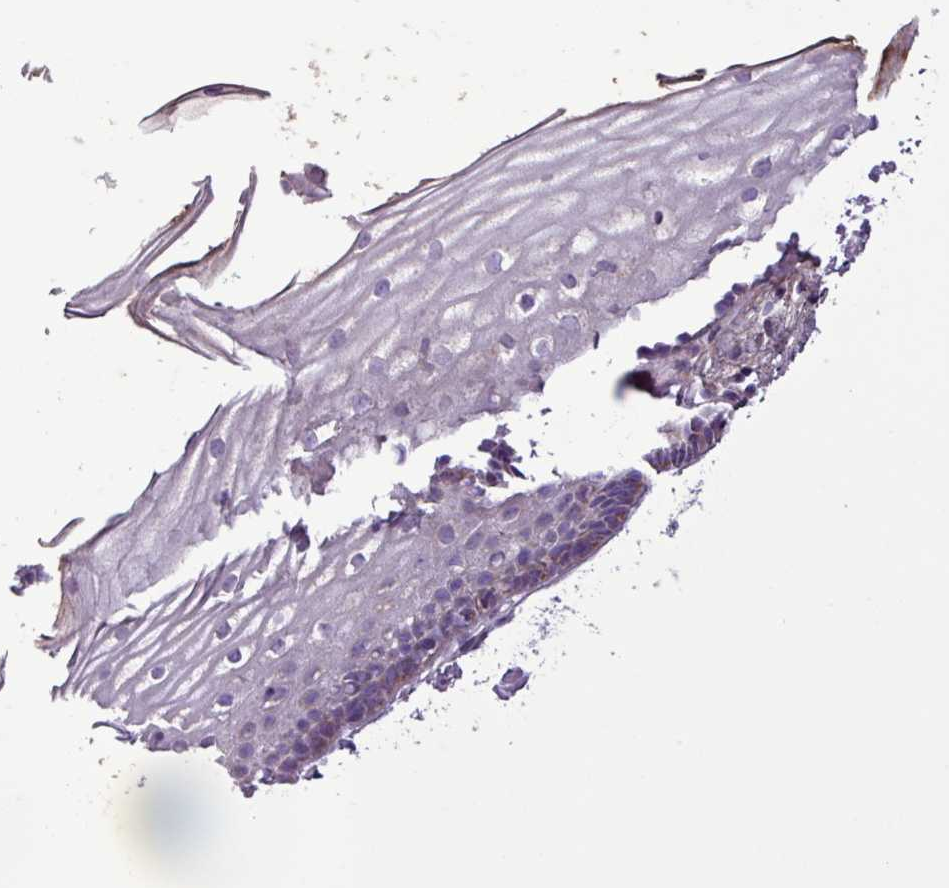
{"staining": {"intensity": "weak", "quantity": "<25%", "location": "cytoplasmic/membranous"}, "tissue": "cervix", "cell_type": "Glandular cells", "image_type": "normal", "snomed": [{"axis": "morphology", "description": "Normal tissue, NOS"}, {"axis": "topography", "description": "Cervix"}], "caption": "Histopathology image shows no significant protein positivity in glandular cells of benign cervix.", "gene": "FAM183A", "patient": {"sex": "female", "age": 40}}